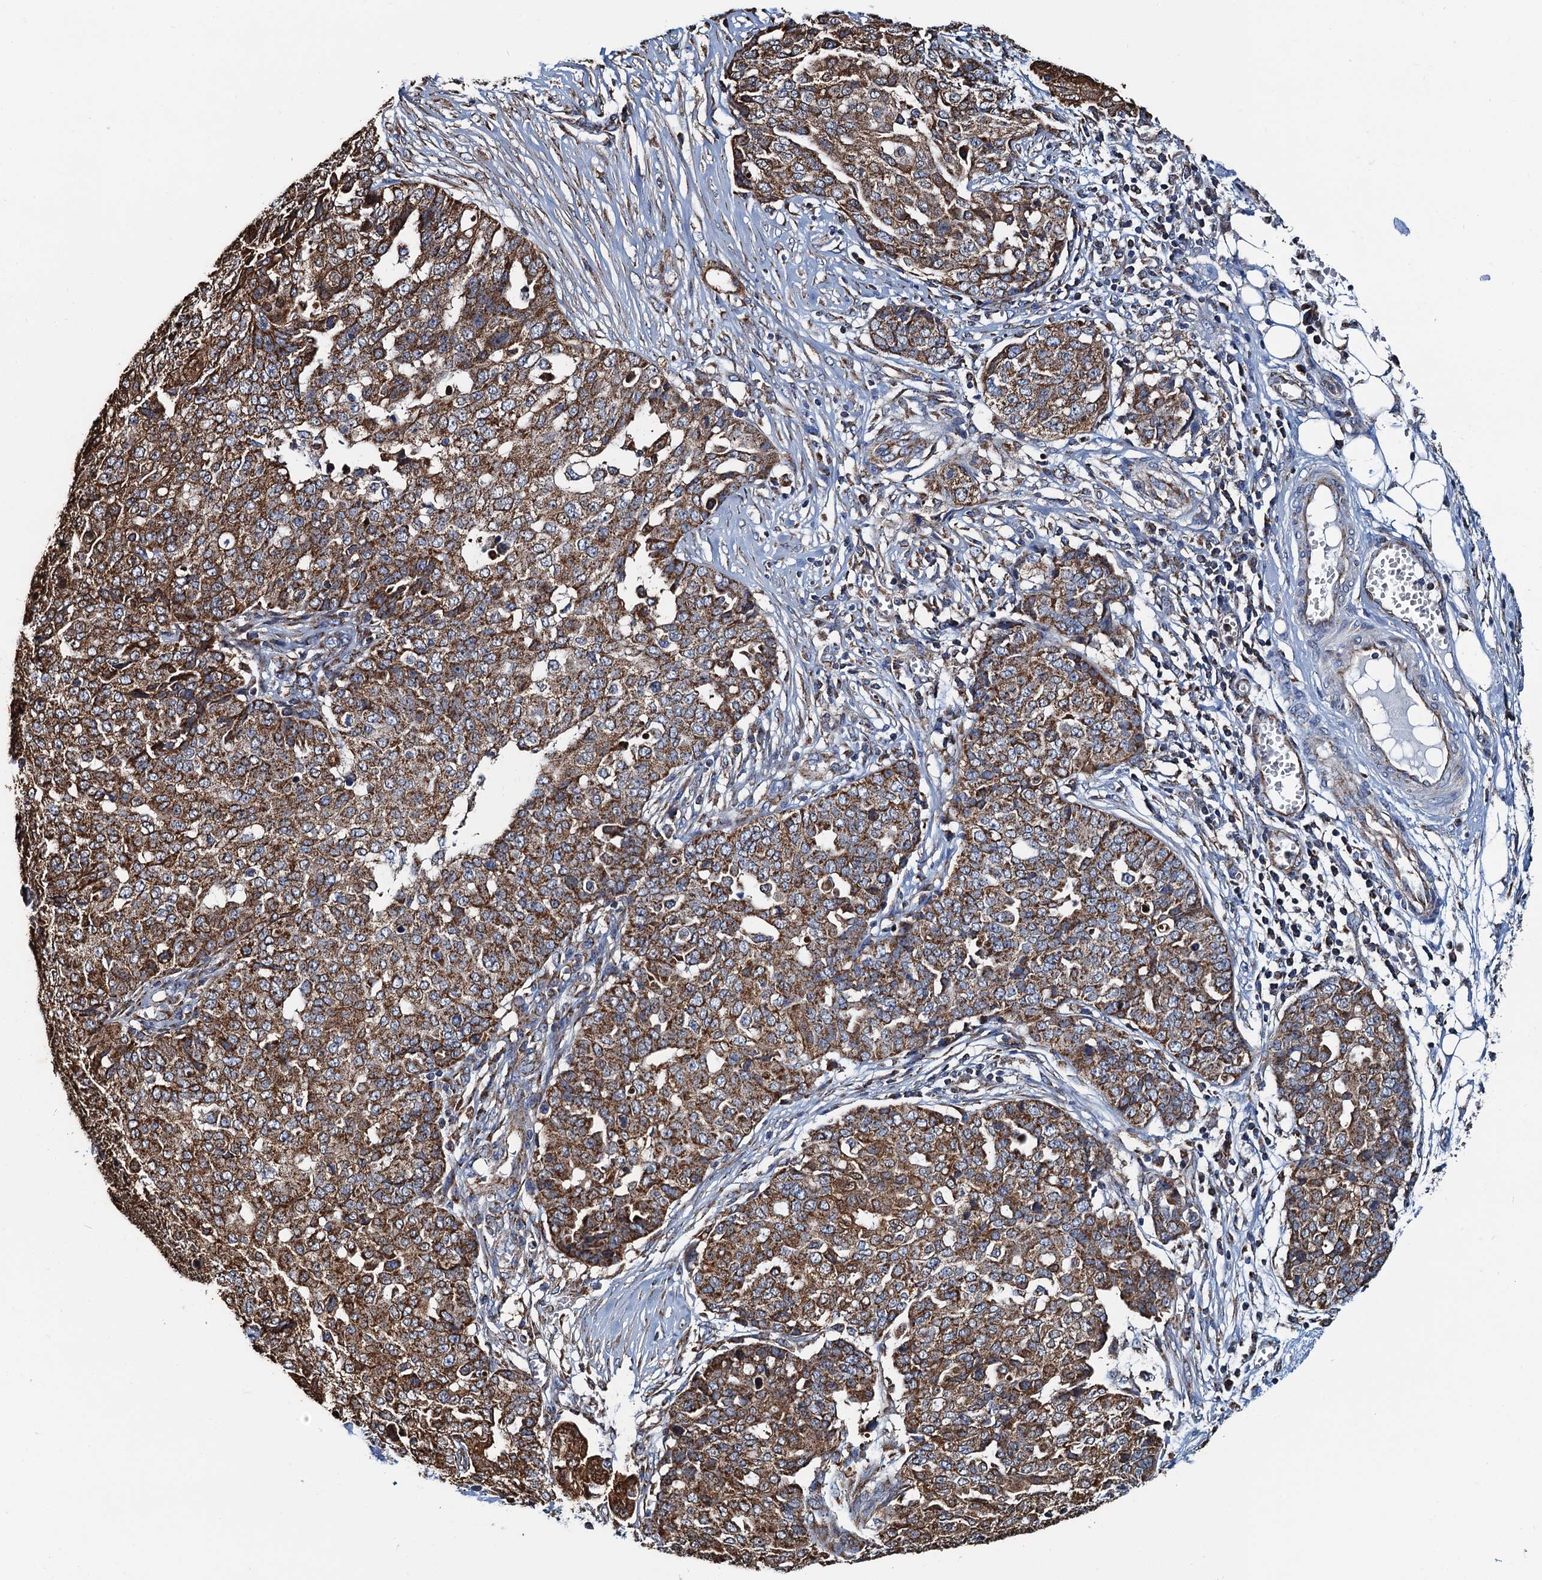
{"staining": {"intensity": "strong", "quantity": ">75%", "location": "cytoplasmic/membranous"}, "tissue": "ovarian cancer", "cell_type": "Tumor cells", "image_type": "cancer", "snomed": [{"axis": "morphology", "description": "Cystadenocarcinoma, serous, NOS"}, {"axis": "topography", "description": "Soft tissue"}, {"axis": "topography", "description": "Ovary"}], "caption": "The immunohistochemical stain highlights strong cytoplasmic/membranous expression in tumor cells of serous cystadenocarcinoma (ovarian) tissue. (brown staining indicates protein expression, while blue staining denotes nuclei).", "gene": "AAGAB", "patient": {"sex": "female", "age": 57}}